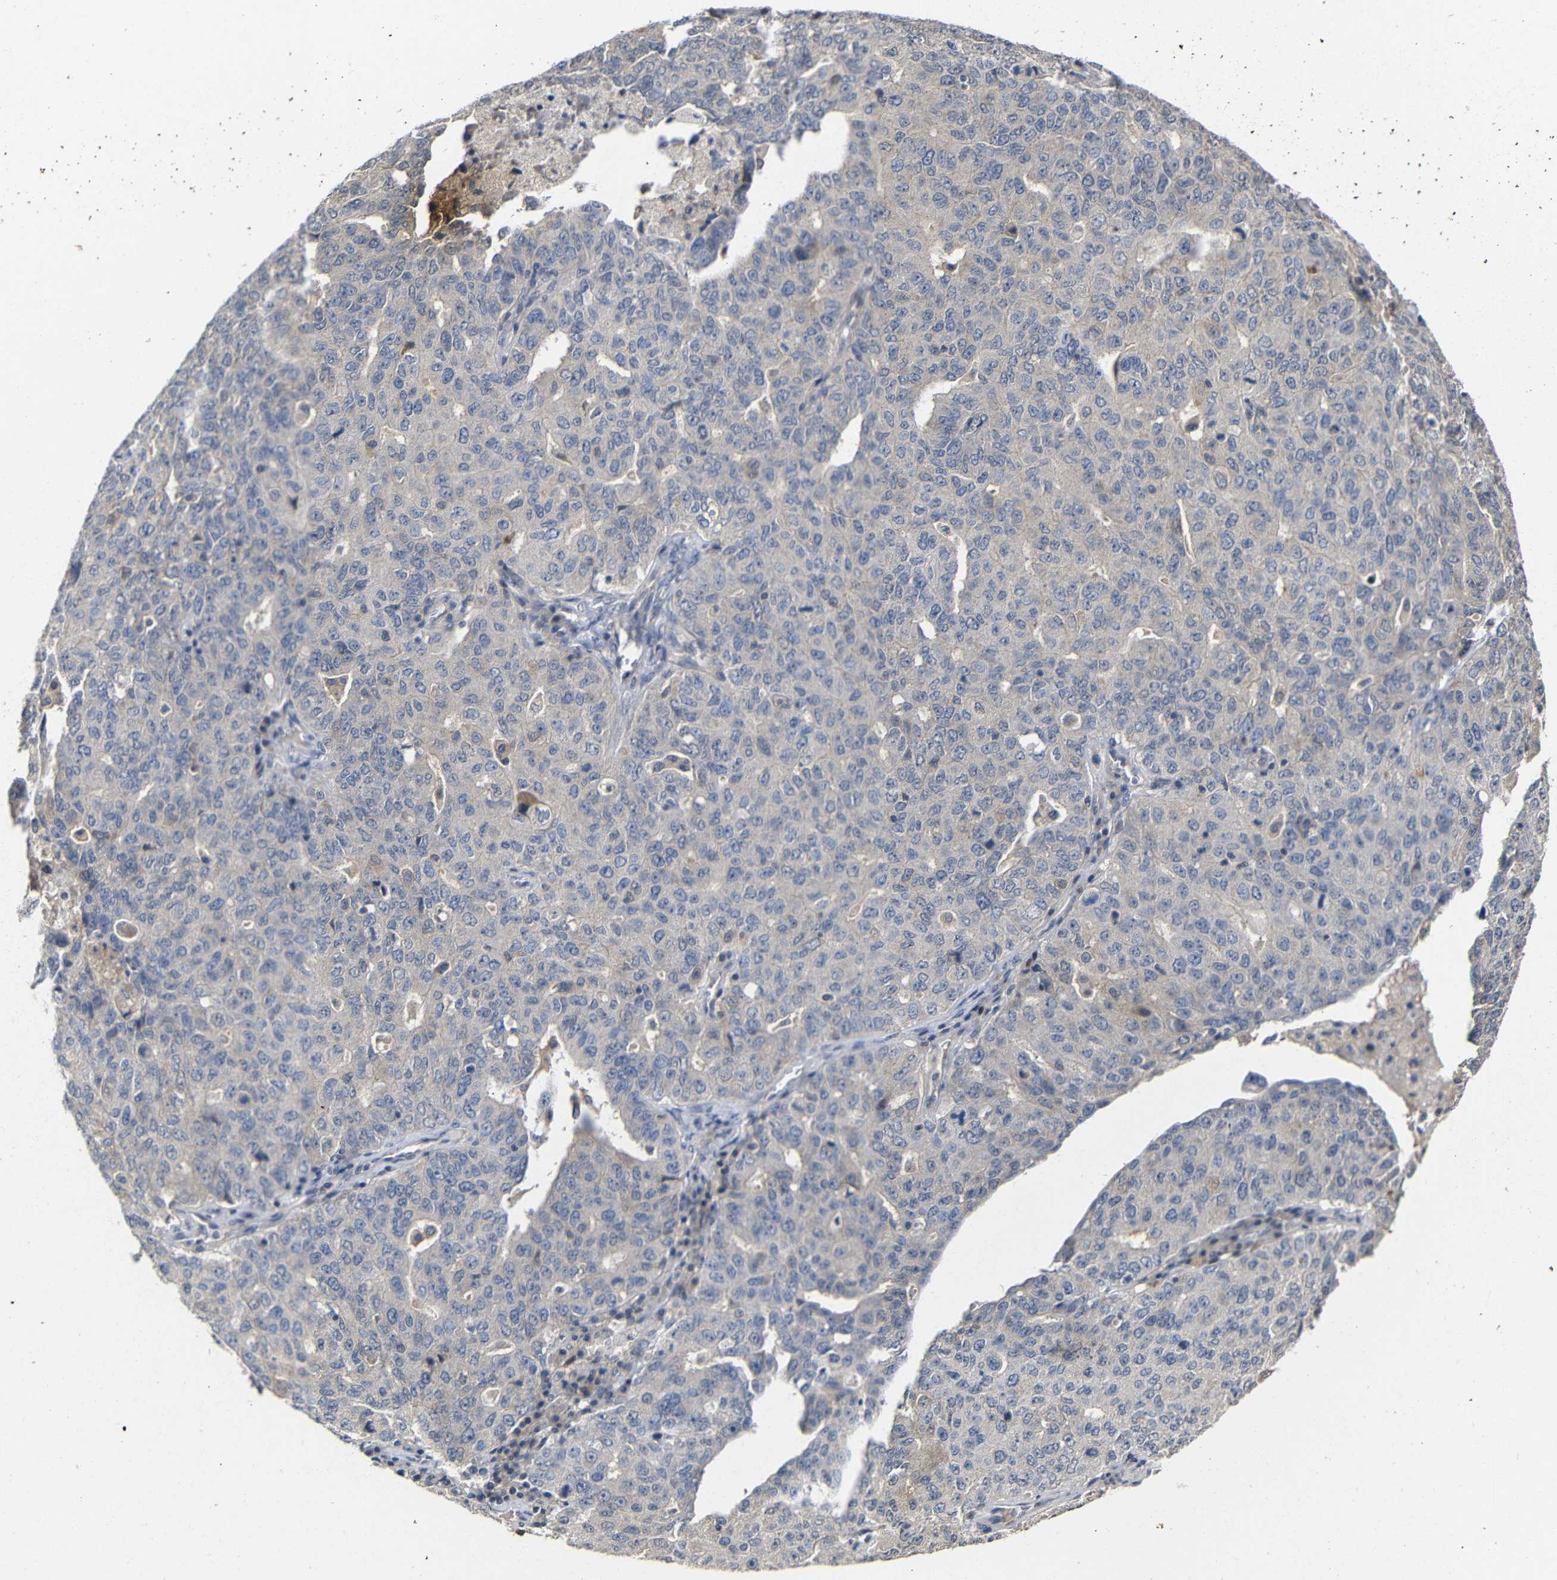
{"staining": {"intensity": "weak", "quantity": "<25%", "location": "cytoplasmic/membranous"}, "tissue": "ovarian cancer", "cell_type": "Tumor cells", "image_type": "cancer", "snomed": [{"axis": "morphology", "description": "Carcinoma, endometroid"}, {"axis": "topography", "description": "Ovary"}], "caption": "High power microscopy histopathology image of an immunohistochemistry photomicrograph of ovarian cancer, revealing no significant expression in tumor cells. (DAB (3,3'-diaminobenzidine) immunohistochemistry with hematoxylin counter stain).", "gene": "ATG12", "patient": {"sex": "female", "age": 62}}